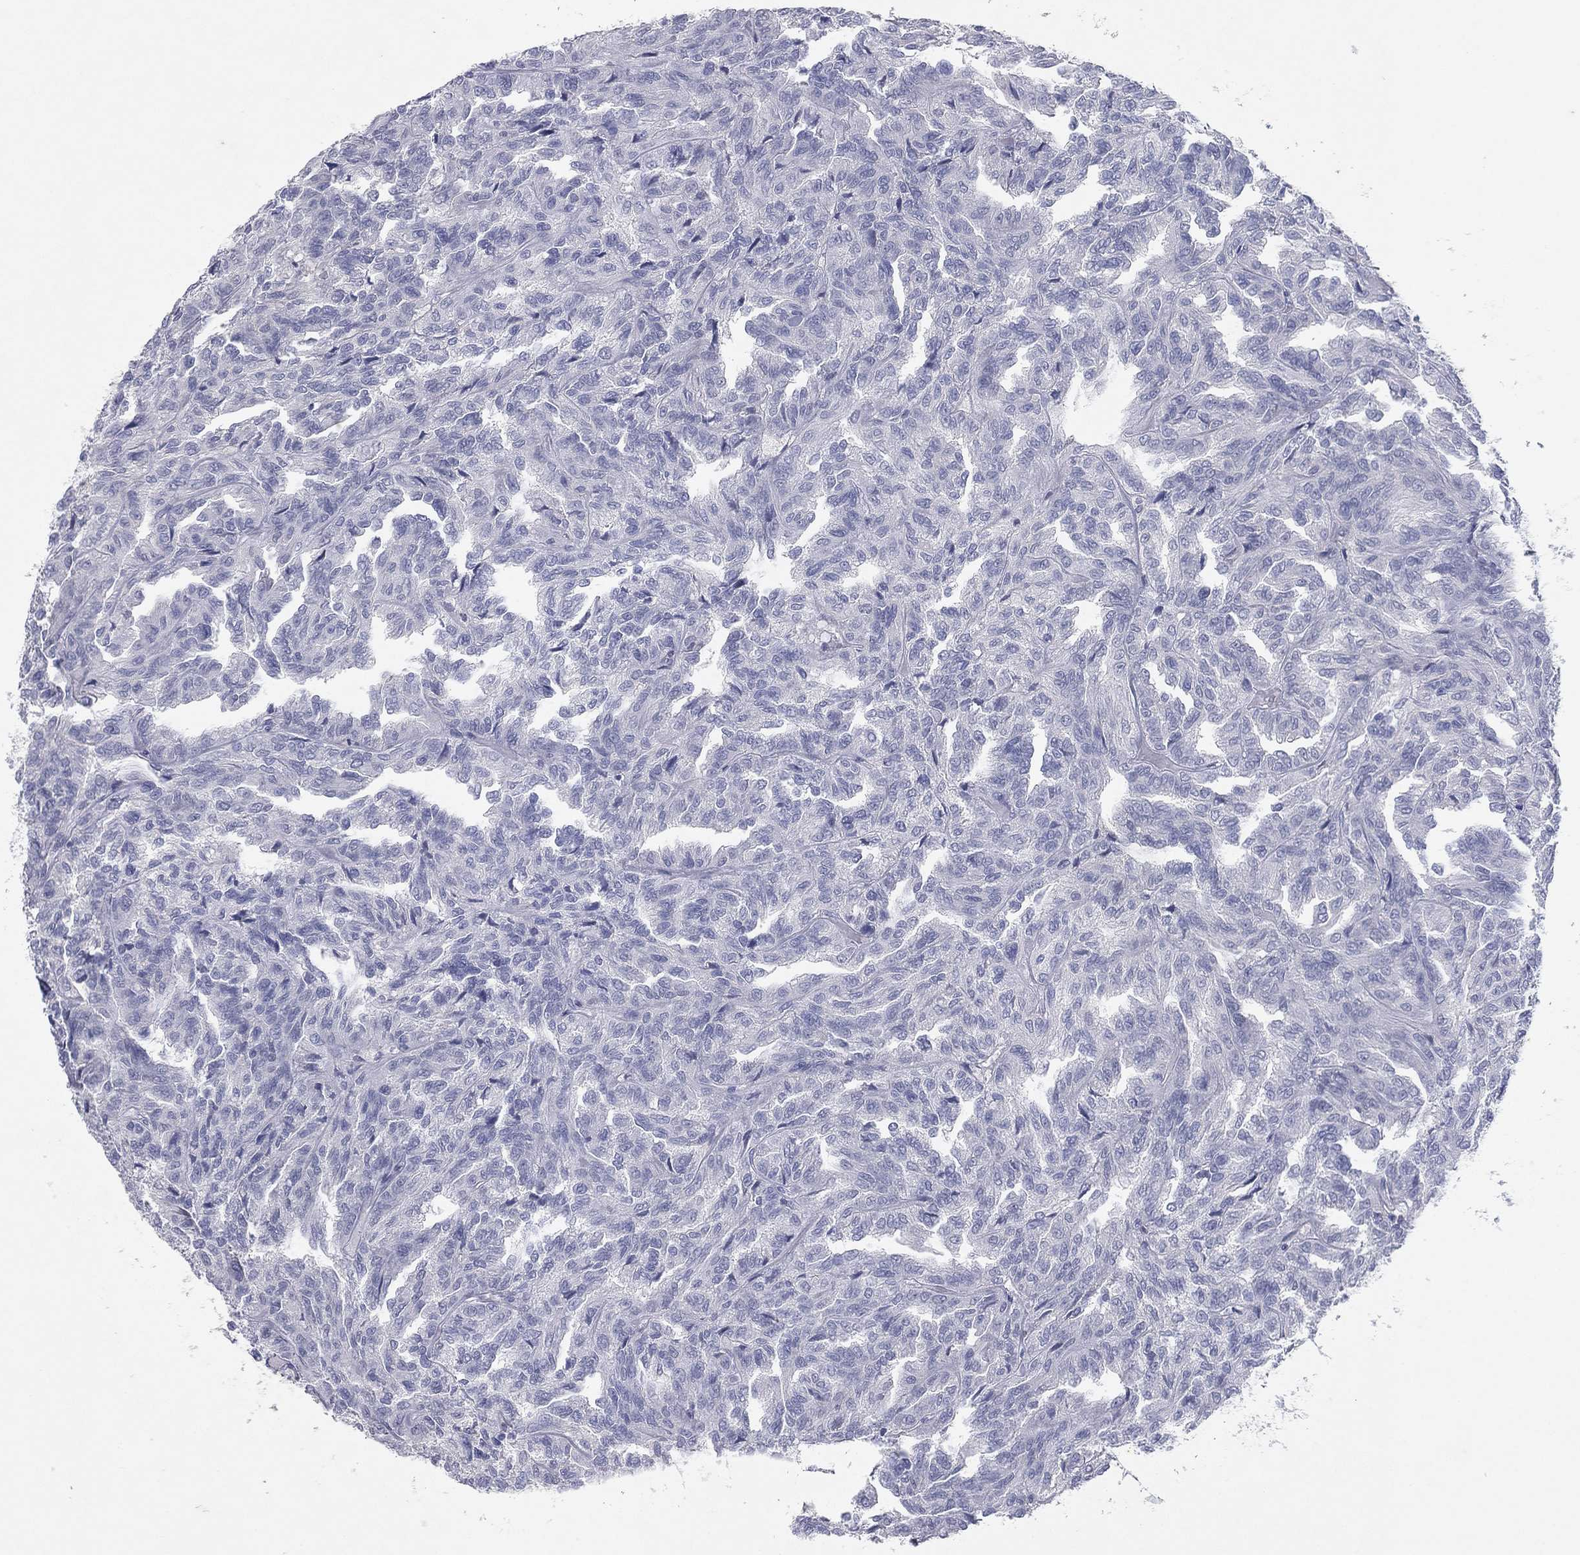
{"staining": {"intensity": "negative", "quantity": "none", "location": "none"}, "tissue": "renal cancer", "cell_type": "Tumor cells", "image_type": "cancer", "snomed": [{"axis": "morphology", "description": "Adenocarcinoma, NOS"}, {"axis": "topography", "description": "Kidney"}], "caption": "Immunohistochemistry photomicrograph of neoplastic tissue: adenocarcinoma (renal) stained with DAB demonstrates no significant protein expression in tumor cells.", "gene": "CPT1B", "patient": {"sex": "male", "age": 79}}